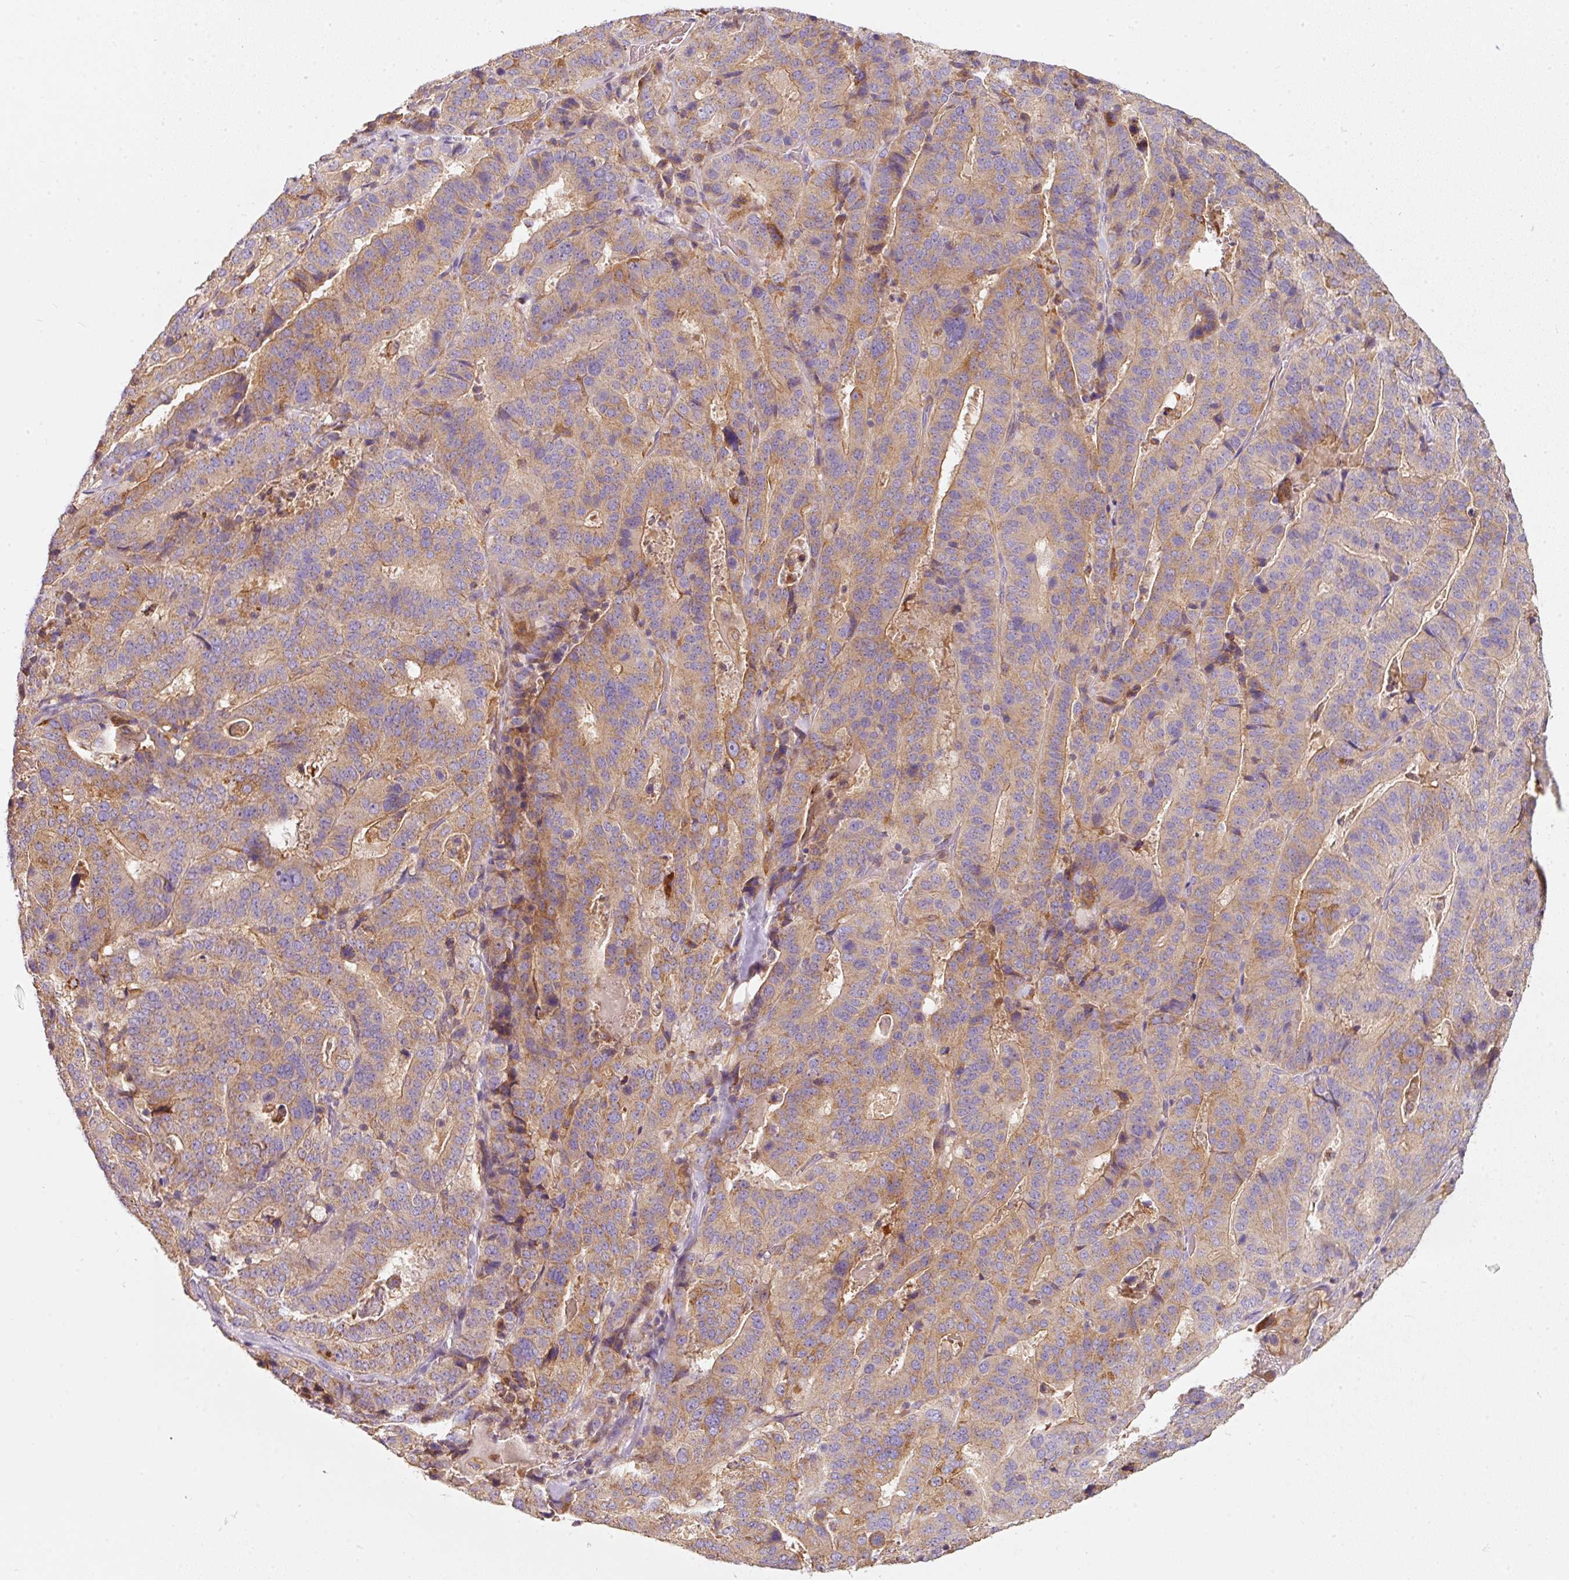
{"staining": {"intensity": "moderate", "quantity": "25%-75%", "location": "cytoplasmic/membranous"}, "tissue": "stomach cancer", "cell_type": "Tumor cells", "image_type": "cancer", "snomed": [{"axis": "morphology", "description": "Adenocarcinoma, NOS"}, {"axis": "topography", "description": "Stomach"}], "caption": "DAB (3,3'-diaminobenzidine) immunohistochemical staining of human stomach cancer (adenocarcinoma) displays moderate cytoplasmic/membranous protein staining in approximately 25%-75% of tumor cells.", "gene": "IQGAP2", "patient": {"sex": "male", "age": 48}}